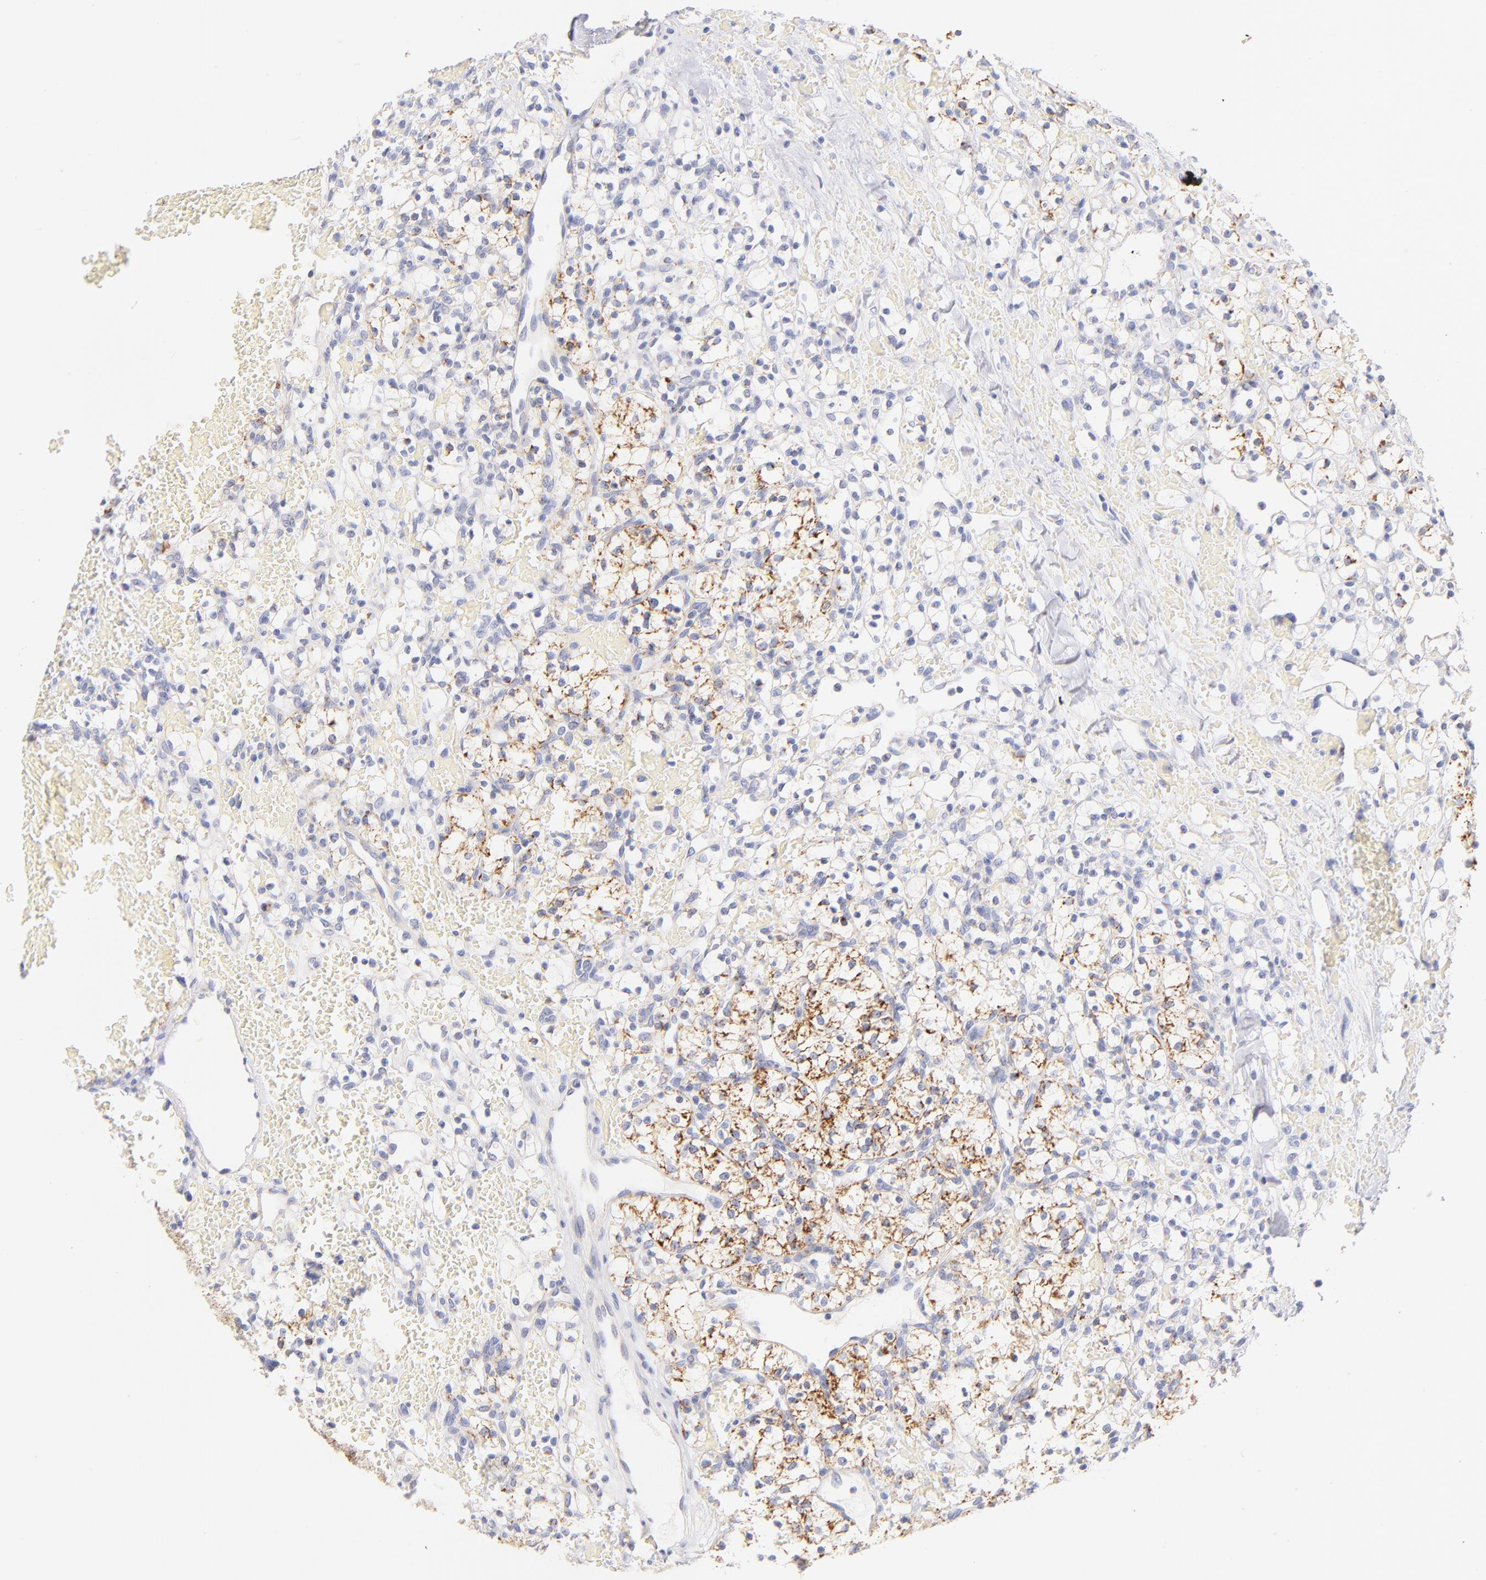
{"staining": {"intensity": "strong", "quantity": ">75%", "location": "cytoplasmic/membranous"}, "tissue": "renal cancer", "cell_type": "Tumor cells", "image_type": "cancer", "snomed": [{"axis": "morphology", "description": "Adenocarcinoma, NOS"}, {"axis": "topography", "description": "Kidney"}], "caption": "Strong cytoplasmic/membranous positivity for a protein is present in about >75% of tumor cells of renal cancer using IHC.", "gene": "AIFM1", "patient": {"sex": "female", "age": 60}}